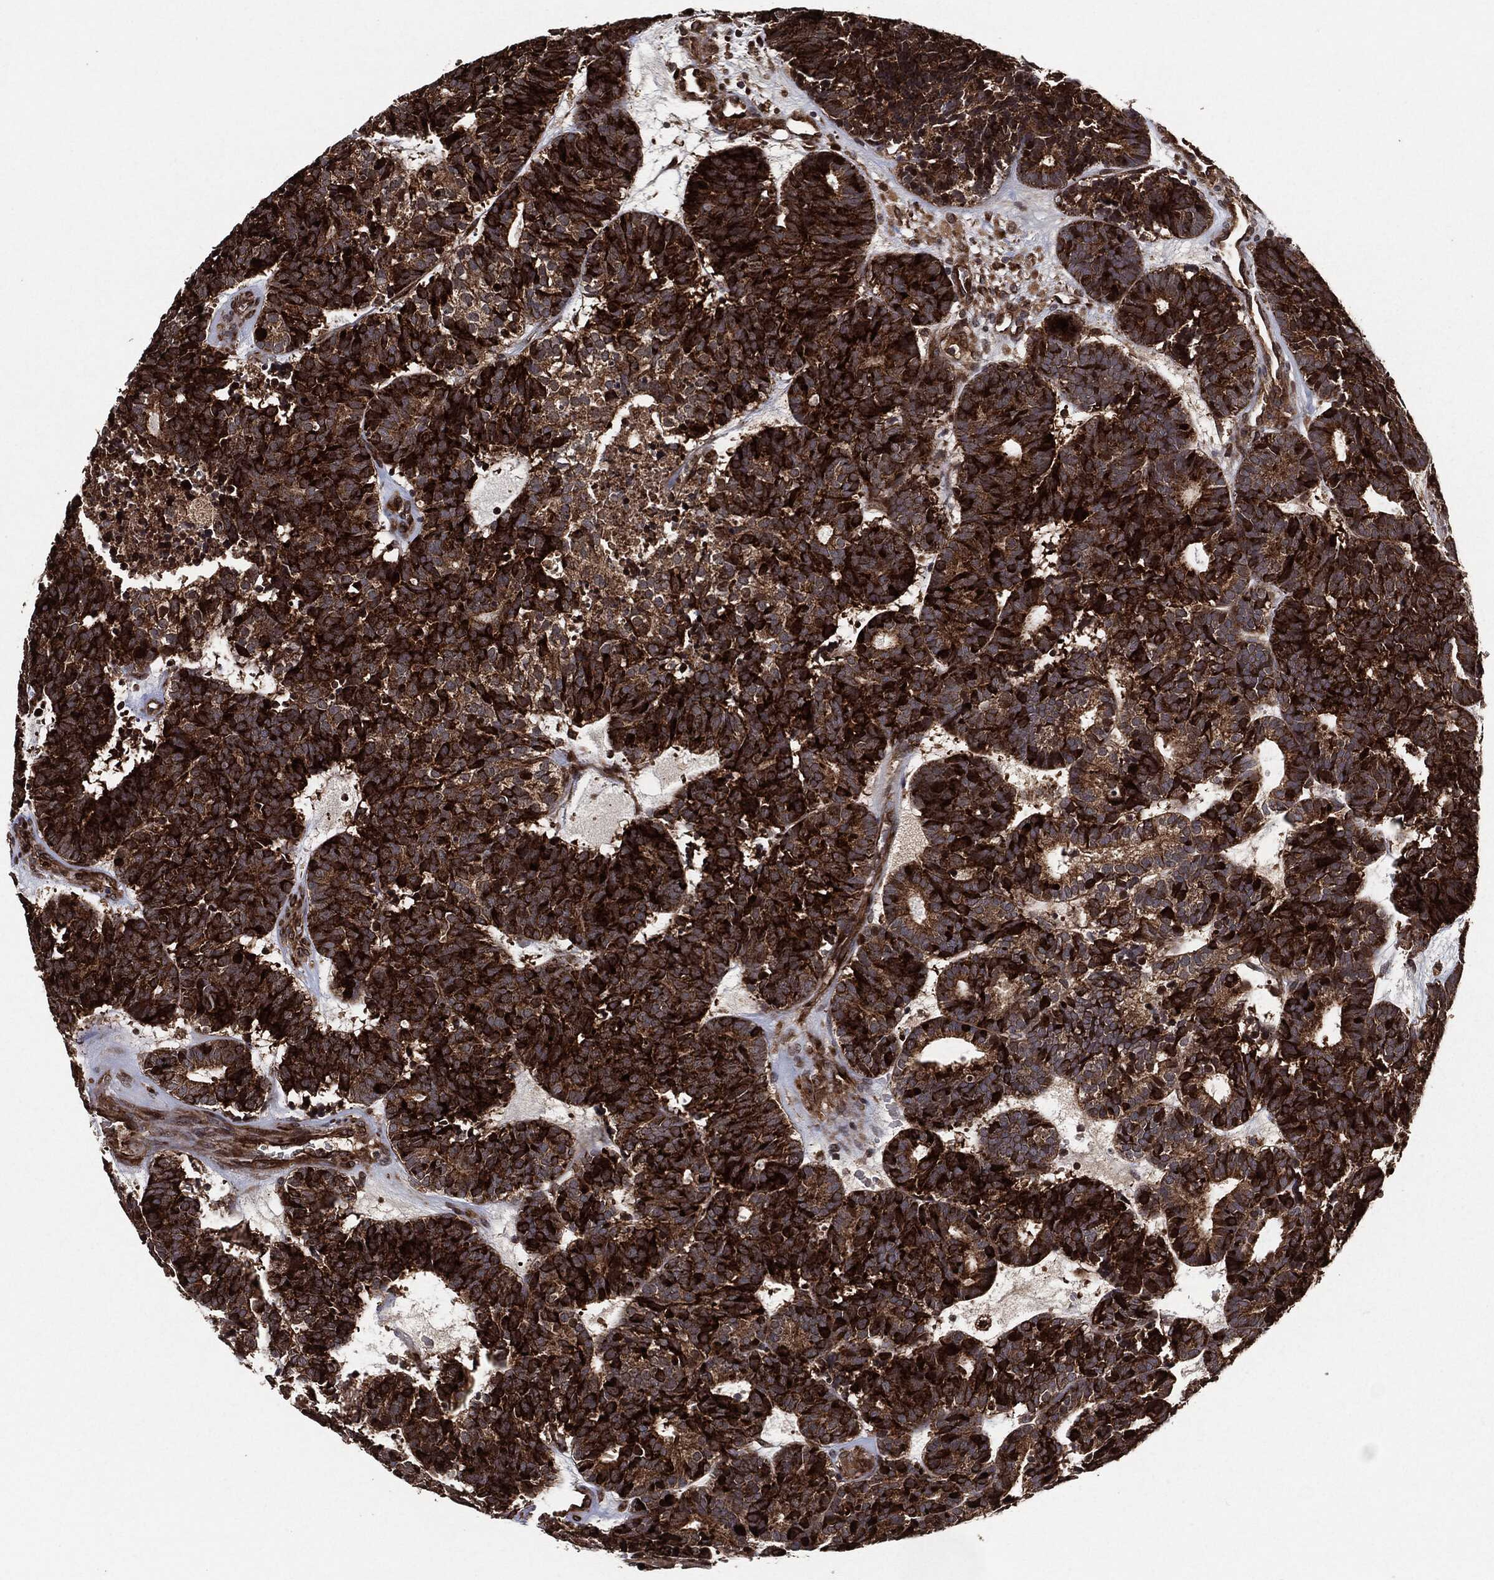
{"staining": {"intensity": "strong", "quantity": ">75%", "location": "cytoplasmic/membranous"}, "tissue": "head and neck cancer", "cell_type": "Tumor cells", "image_type": "cancer", "snomed": [{"axis": "morphology", "description": "Adenocarcinoma, NOS"}, {"axis": "topography", "description": "Head-Neck"}], "caption": "Human head and neck cancer stained with a brown dye reveals strong cytoplasmic/membranous positive expression in approximately >75% of tumor cells.", "gene": "BCAR1", "patient": {"sex": "female", "age": 81}}